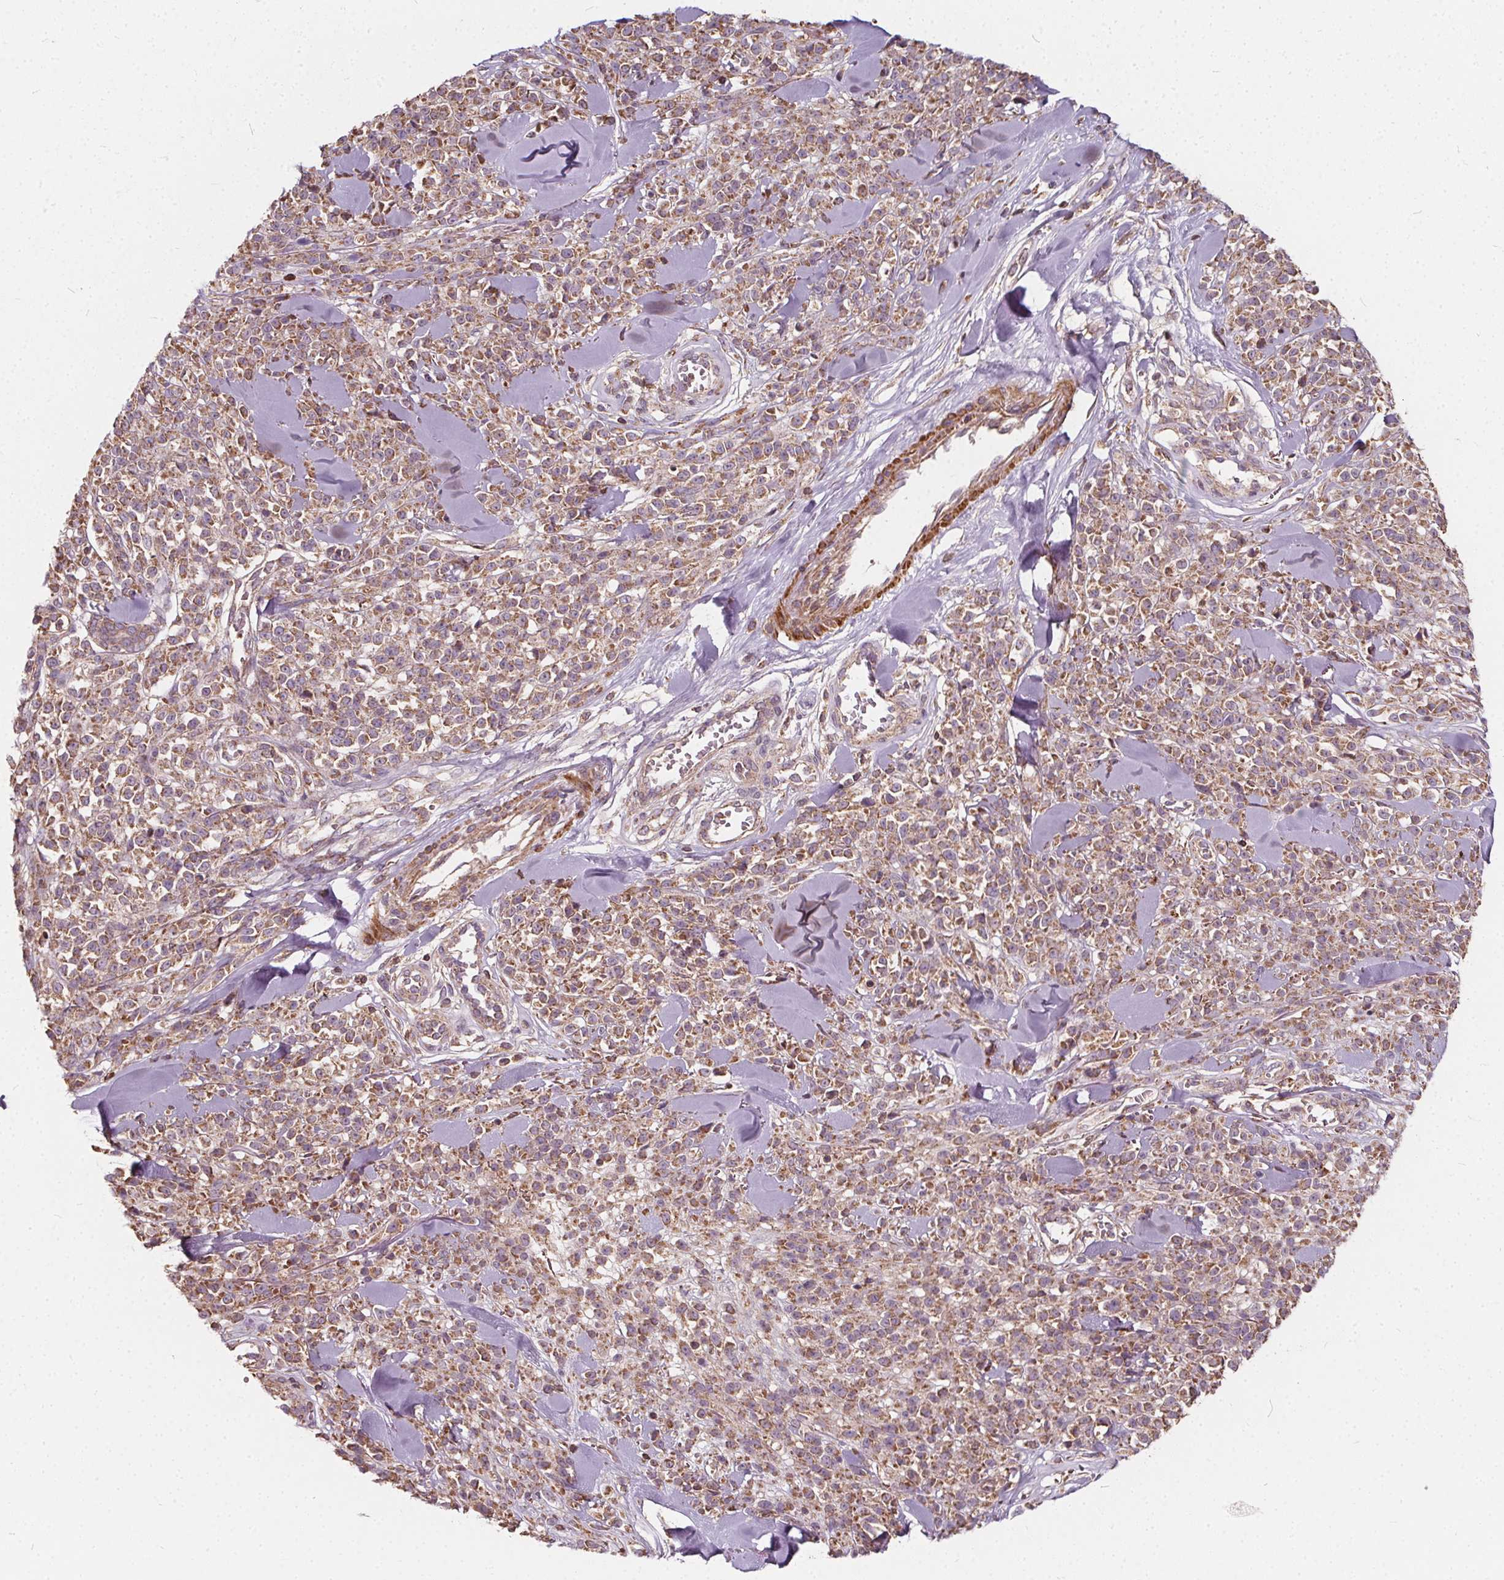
{"staining": {"intensity": "moderate", "quantity": ">75%", "location": "cytoplasmic/membranous"}, "tissue": "melanoma", "cell_type": "Tumor cells", "image_type": "cancer", "snomed": [{"axis": "morphology", "description": "Malignant melanoma, NOS"}, {"axis": "topography", "description": "Skin"}, {"axis": "topography", "description": "Skin of trunk"}], "caption": "Malignant melanoma stained with a brown dye shows moderate cytoplasmic/membranous positive staining in about >75% of tumor cells.", "gene": "ORAI2", "patient": {"sex": "male", "age": 74}}